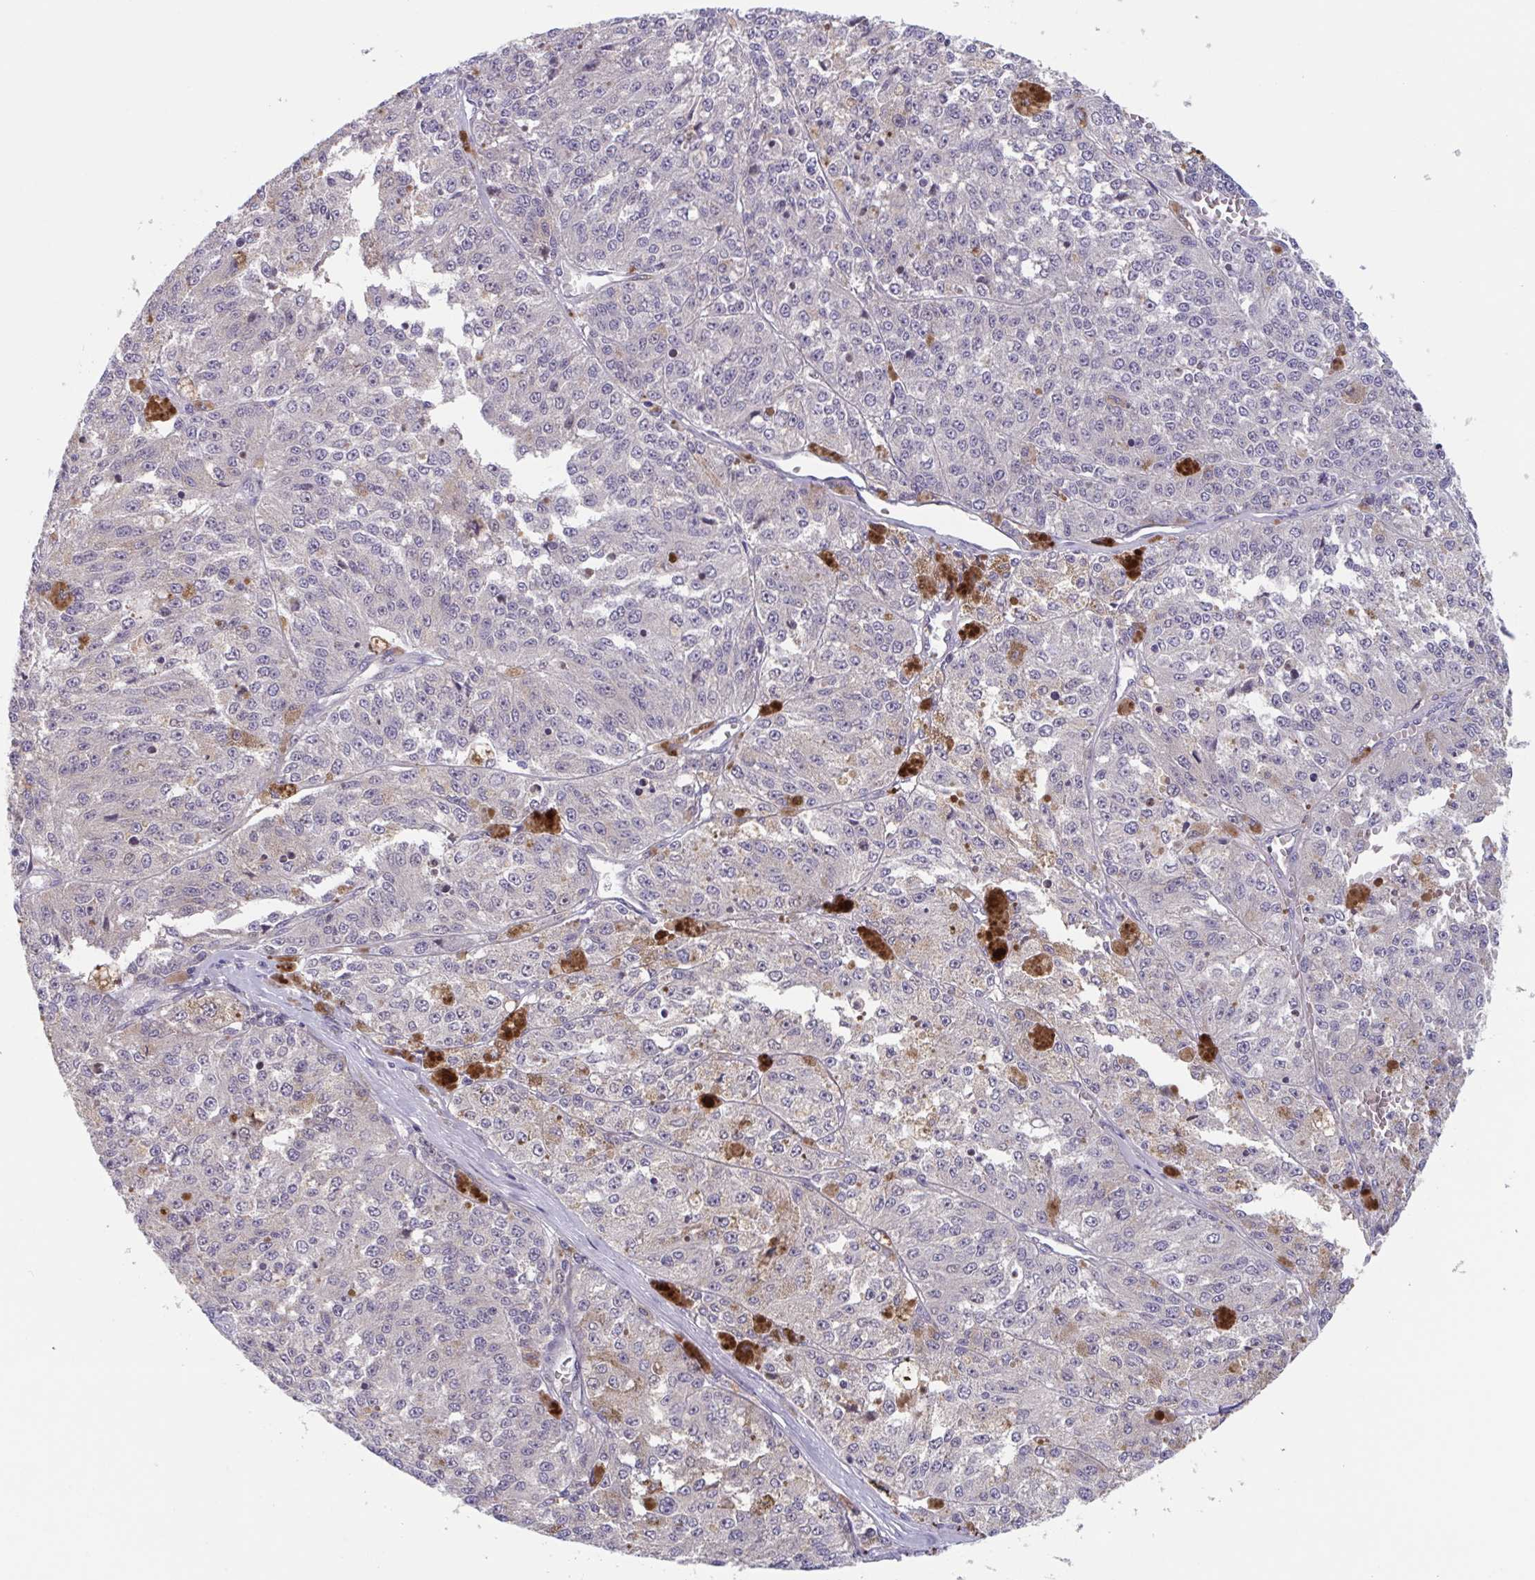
{"staining": {"intensity": "weak", "quantity": "<25%", "location": "nuclear"}, "tissue": "melanoma", "cell_type": "Tumor cells", "image_type": "cancer", "snomed": [{"axis": "morphology", "description": "Malignant melanoma, Metastatic site"}, {"axis": "topography", "description": "Lymph node"}], "caption": "Tumor cells are negative for protein expression in human melanoma. The staining is performed using DAB (3,3'-diaminobenzidine) brown chromogen with nuclei counter-stained in using hematoxylin.", "gene": "RIOK1", "patient": {"sex": "female", "age": 64}}